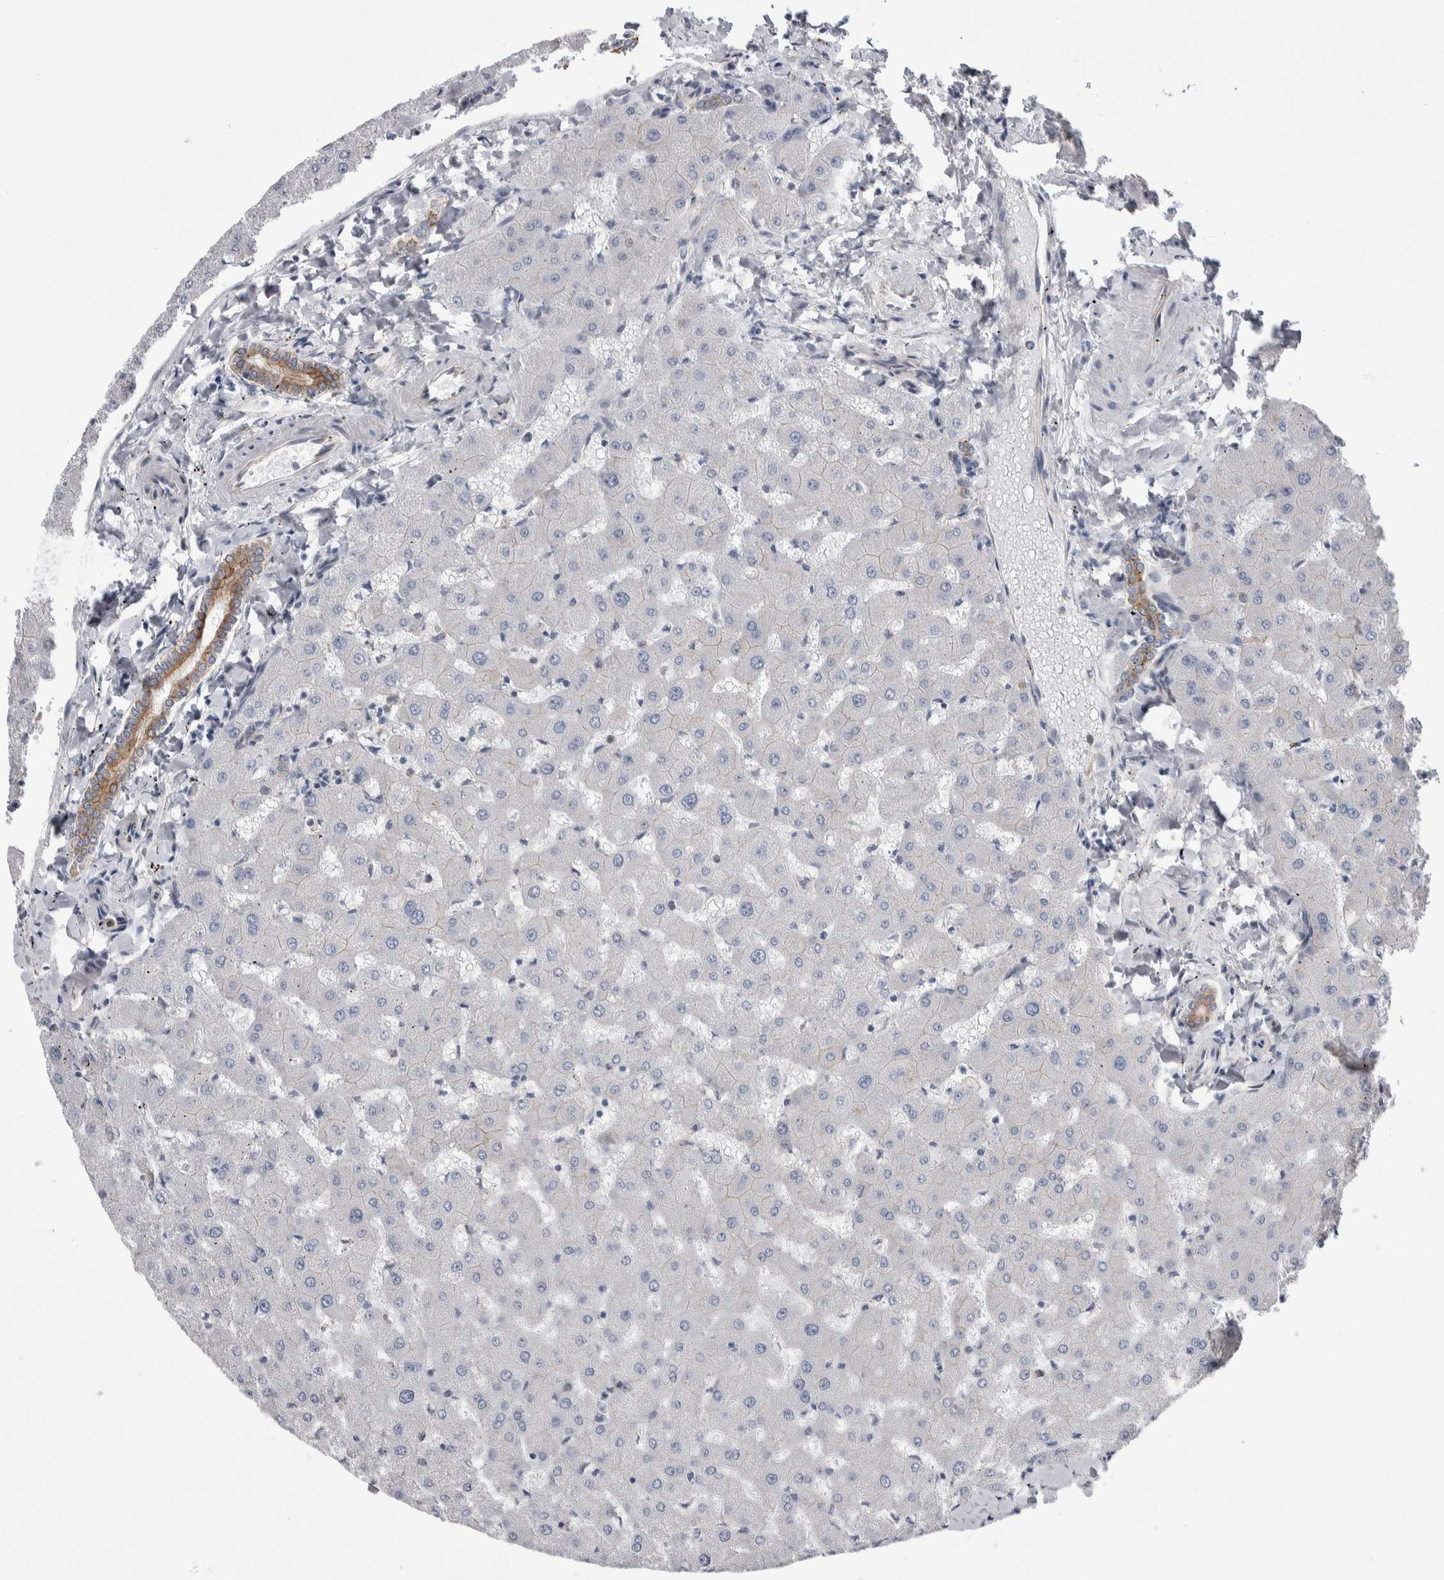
{"staining": {"intensity": "moderate", "quantity": ">75%", "location": "cytoplasmic/membranous"}, "tissue": "liver", "cell_type": "Cholangiocytes", "image_type": "normal", "snomed": [{"axis": "morphology", "description": "Normal tissue, NOS"}, {"axis": "topography", "description": "Liver"}], "caption": "Moderate cytoplasmic/membranous expression for a protein is appreciated in approximately >75% of cholangiocytes of unremarkable liver using immunohistochemistry.", "gene": "KIF12", "patient": {"sex": "female", "age": 63}}